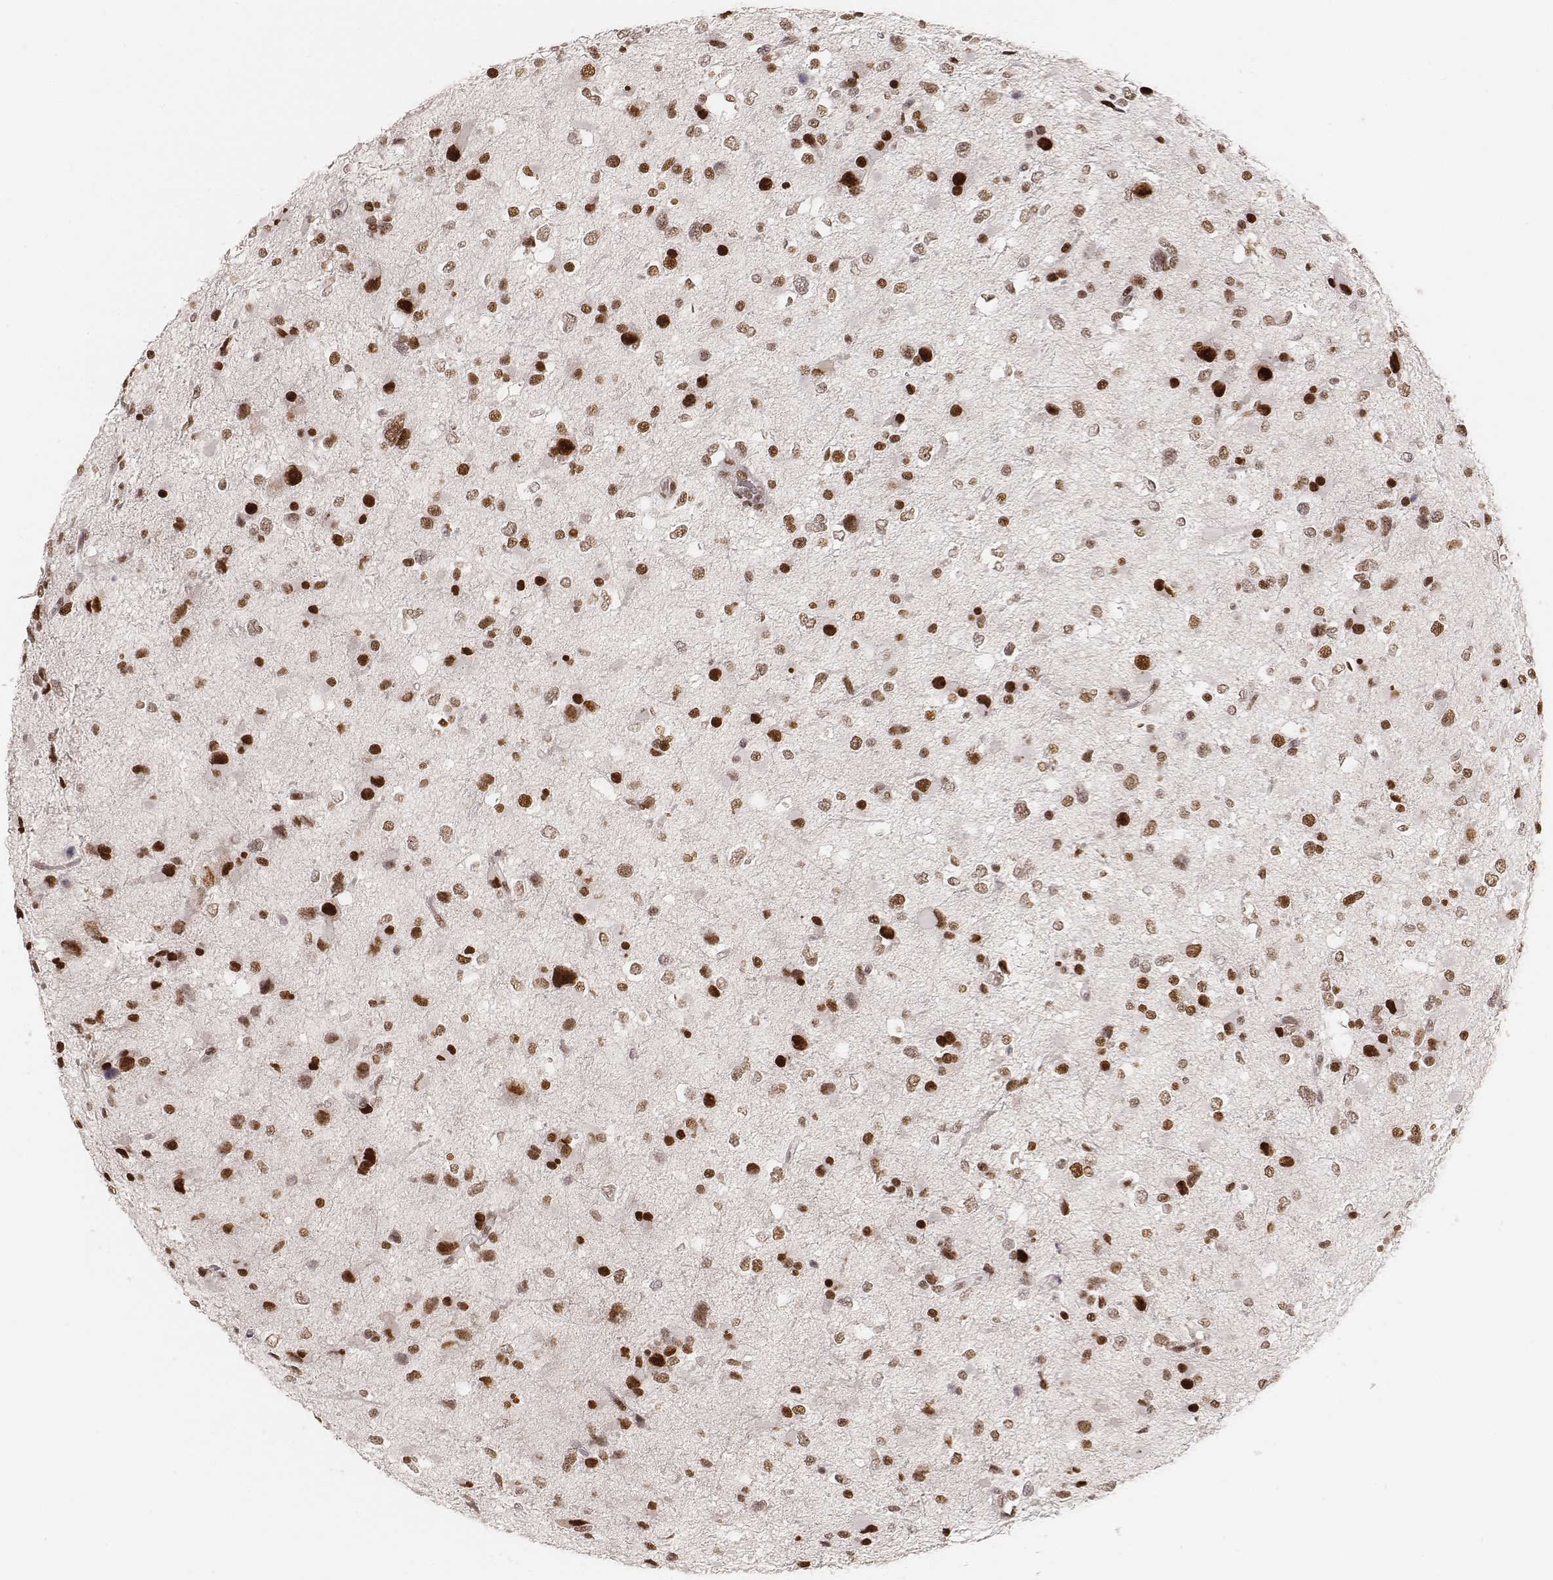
{"staining": {"intensity": "moderate", "quantity": ">75%", "location": "nuclear"}, "tissue": "glioma", "cell_type": "Tumor cells", "image_type": "cancer", "snomed": [{"axis": "morphology", "description": "Glioma, malignant, Low grade"}, {"axis": "topography", "description": "Brain"}], "caption": "Protein staining reveals moderate nuclear expression in approximately >75% of tumor cells in glioma. The staining was performed using DAB to visualize the protein expression in brown, while the nuclei were stained in blue with hematoxylin (Magnification: 20x).", "gene": "HNRNPC", "patient": {"sex": "female", "age": 32}}